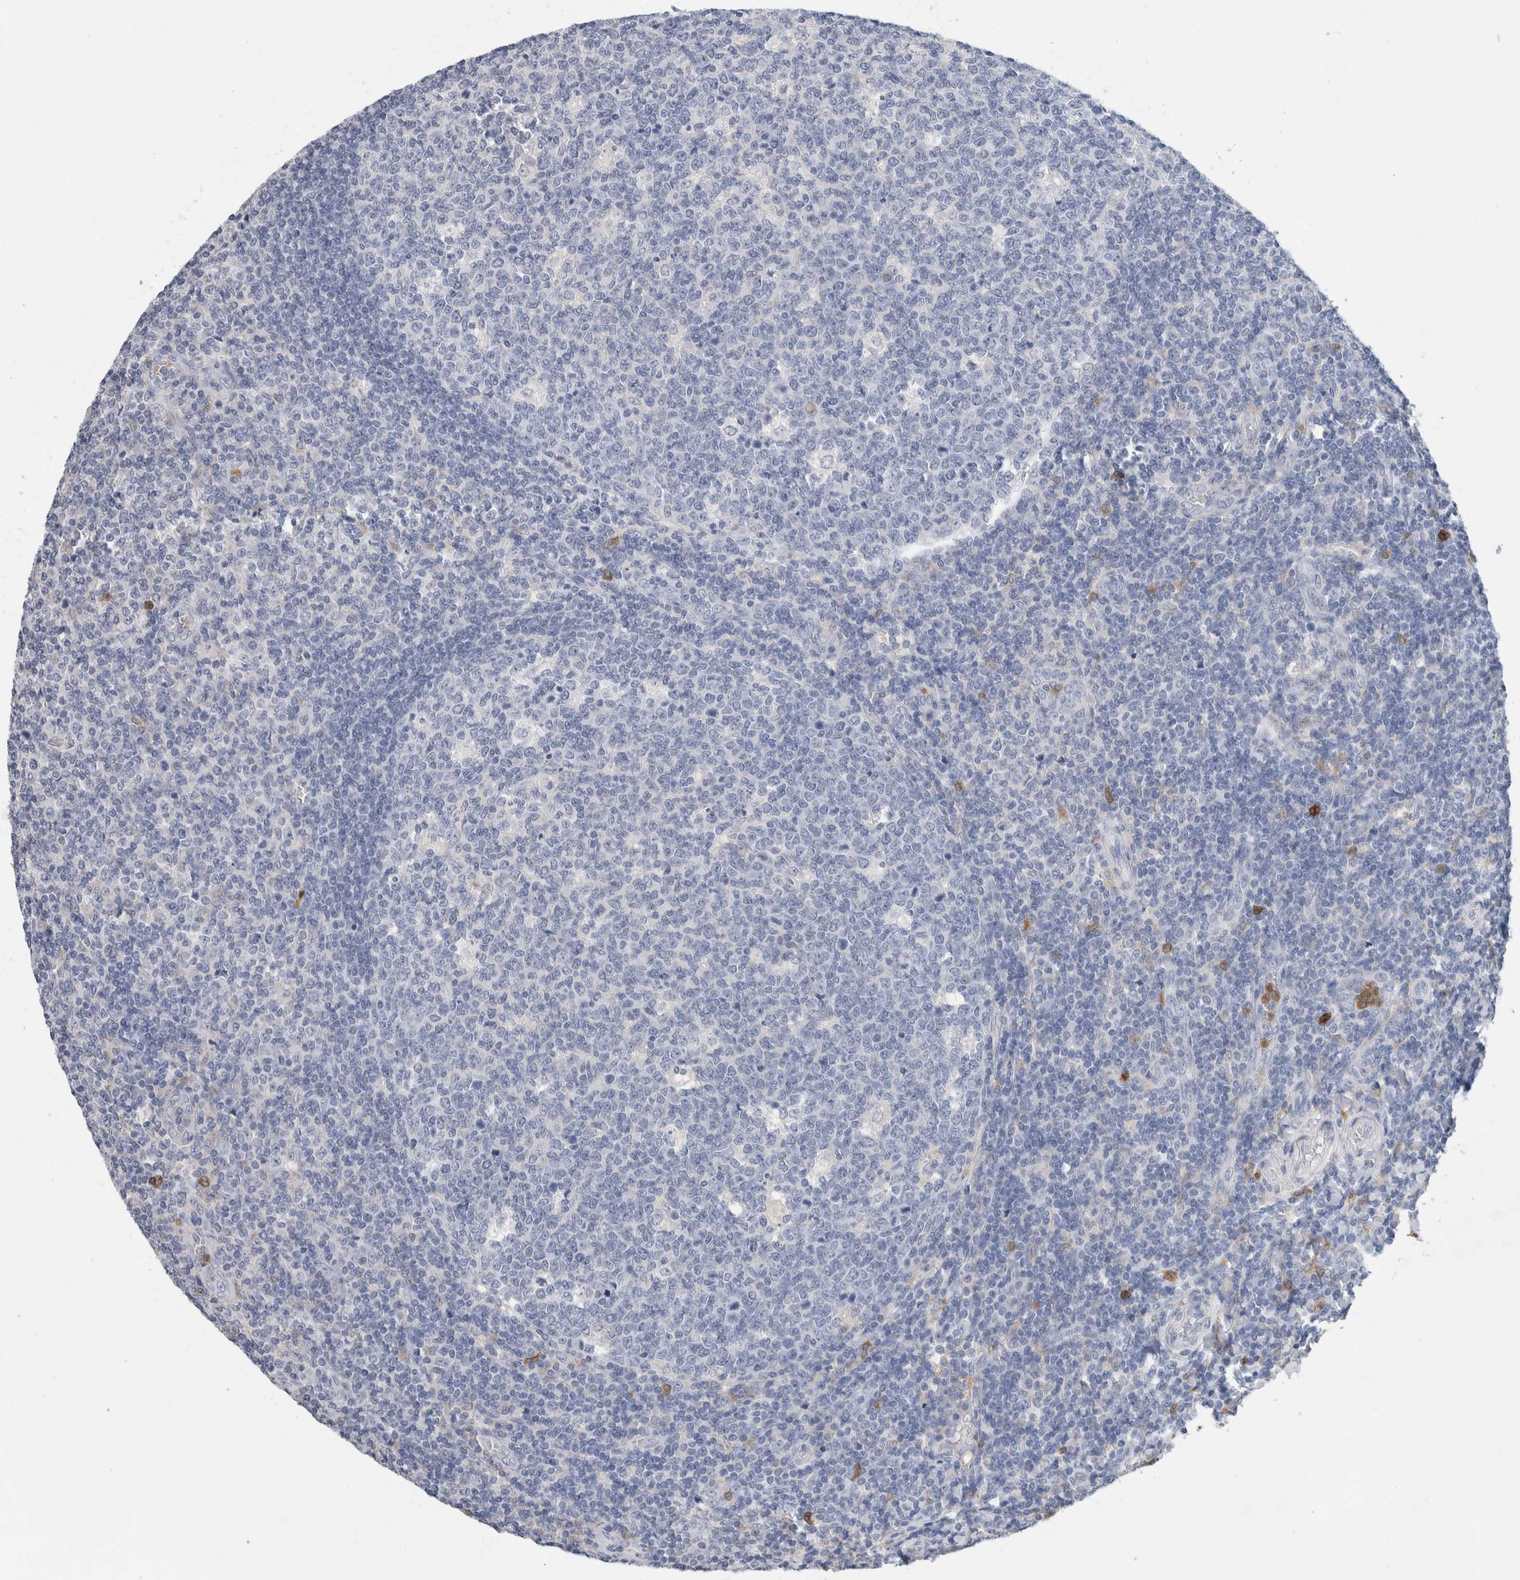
{"staining": {"intensity": "negative", "quantity": "none", "location": "none"}, "tissue": "tonsil", "cell_type": "Germinal center cells", "image_type": "normal", "snomed": [{"axis": "morphology", "description": "Normal tissue, NOS"}, {"axis": "topography", "description": "Tonsil"}], "caption": "IHC micrograph of benign human tonsil stained for a protein (brown), which exhibits no expression in germinal center cells.", "gene": "NCF2", "patient": {"sex": "female", "age": 19}}